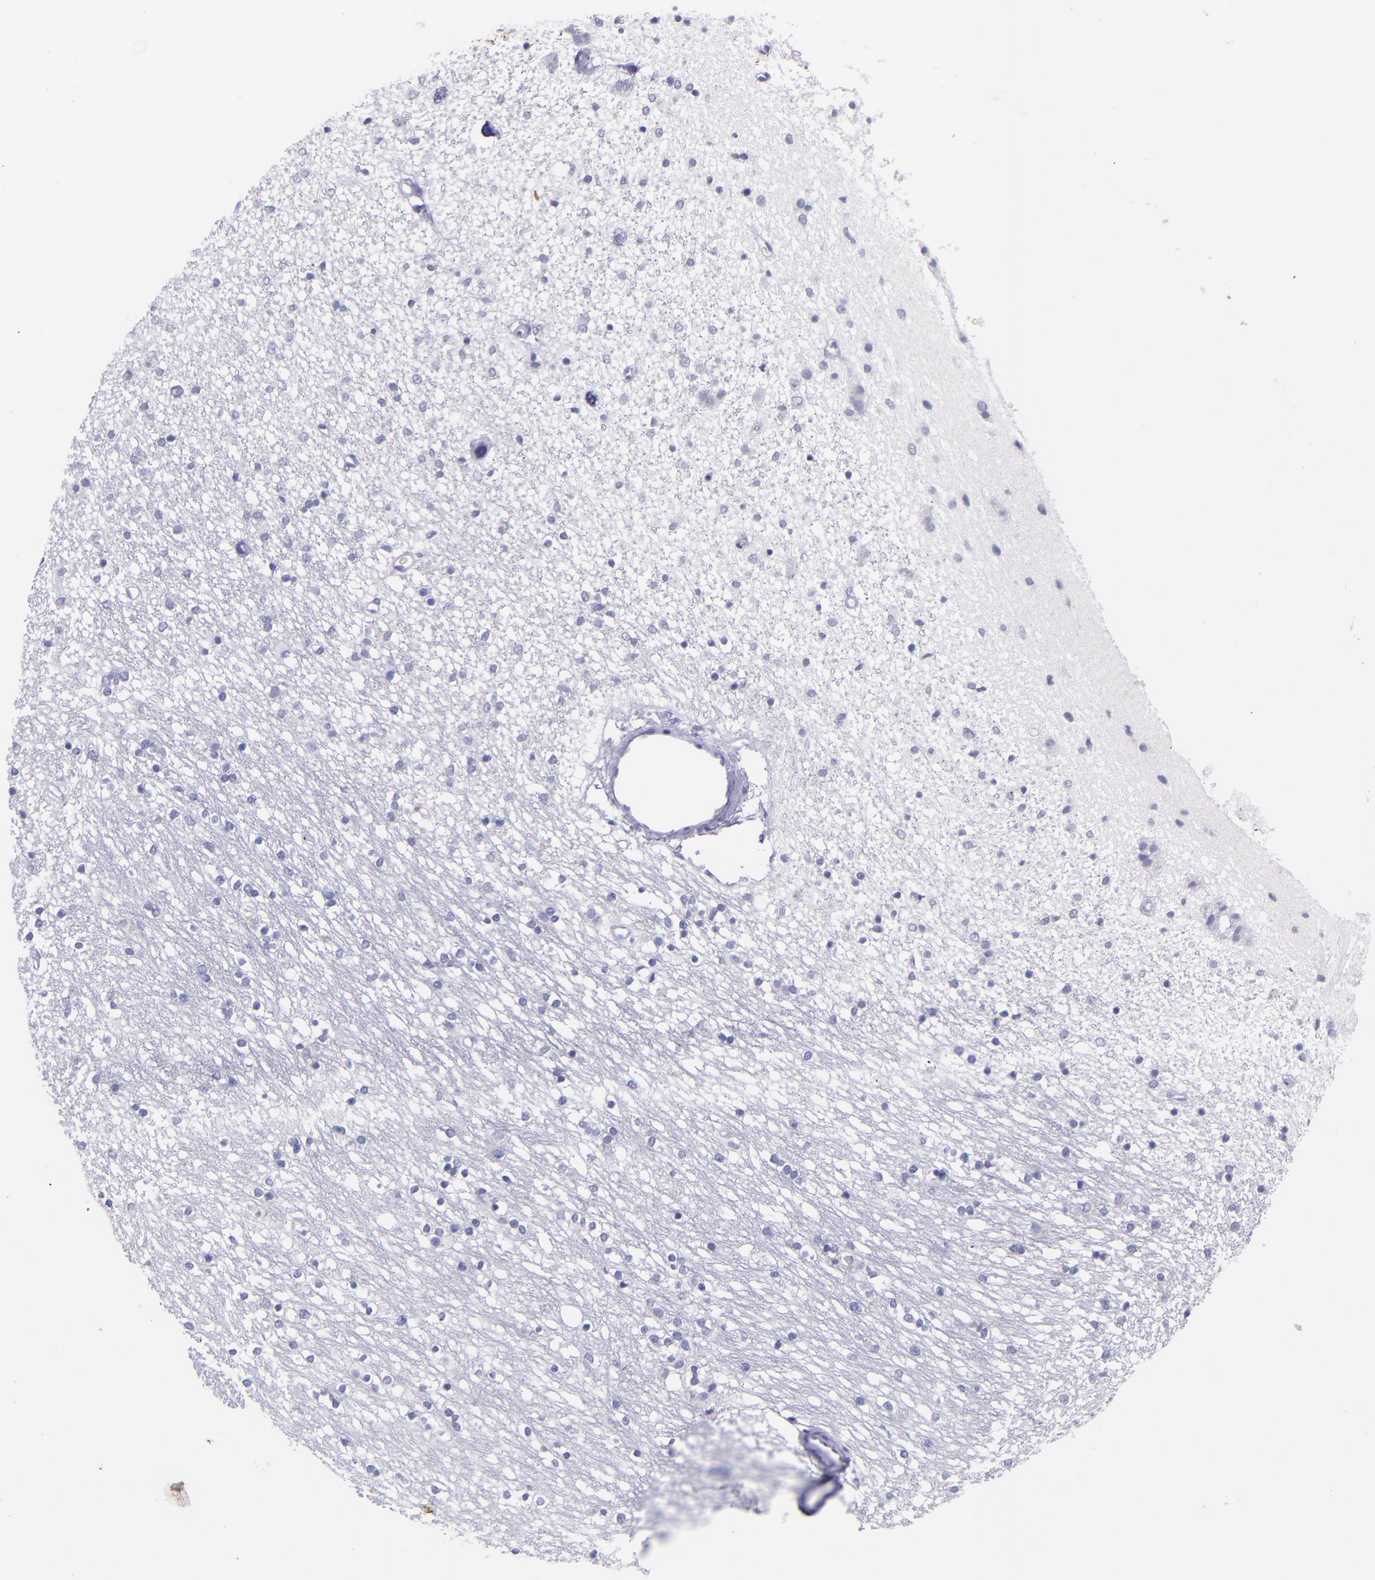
{"staining": {"intensity": "negative", "quantity": "none", "location": "none"}, "tissue": "caudate", "cell_type": "Glial cells", "image_type": "normal", "snomed": [{"axis": "morphology", "description": "Normal tissue, NOS"}, {"axis": "topography", "description": "Lateral ventricle wall"}], "caption": "This micrograph is of unremarkable caudate stained with IHC to label a protein in brown with the nuclei are counter-stained blue. There is no positivity in glial cells.", "gene": "KRT4", "patient": {"sex": "female", "age": 54}}